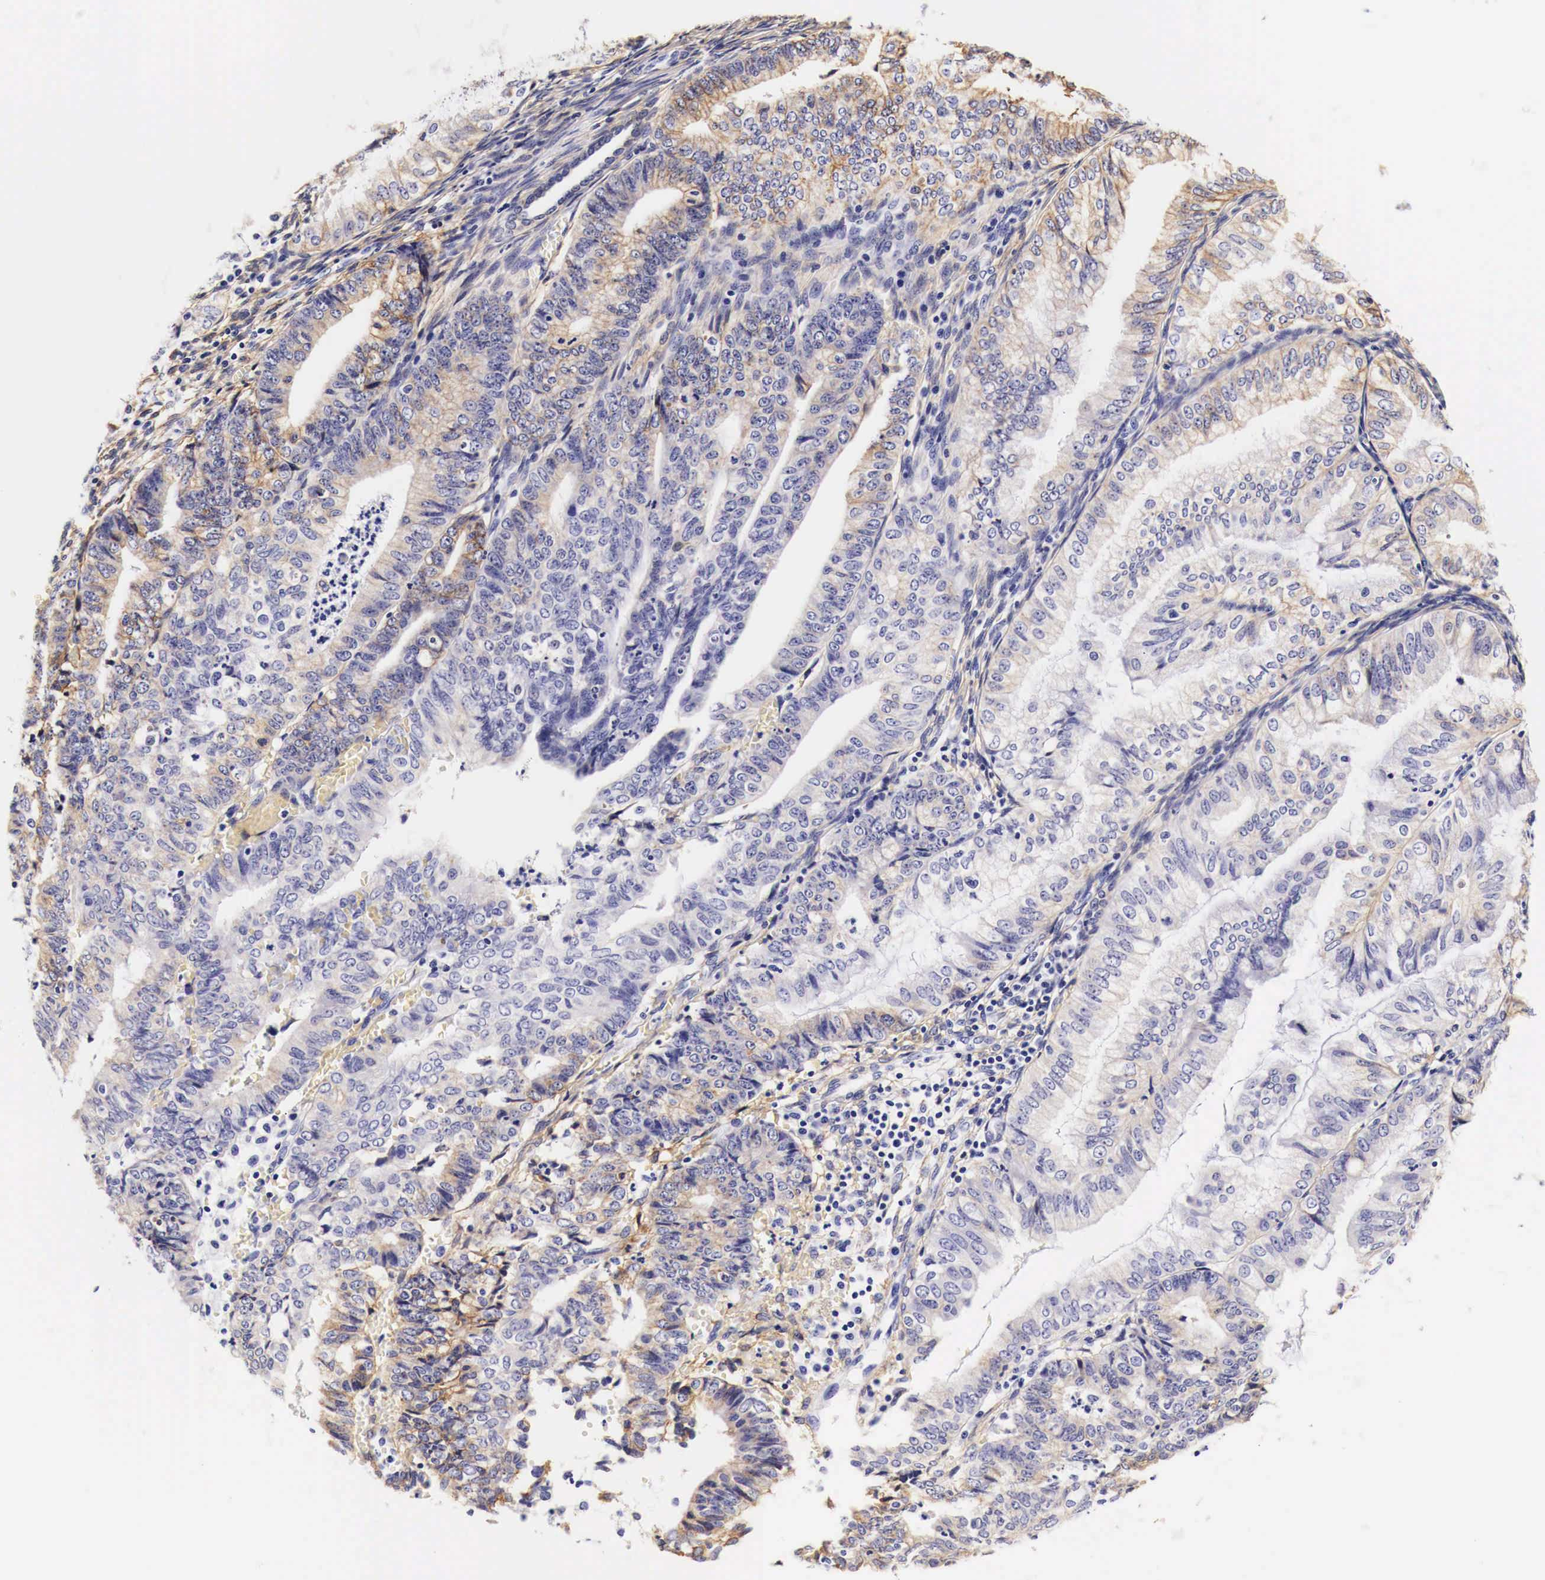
{"staining": {"intensity": "moderate", "quantity": "25%-75%", "location": "cytoplasmic/membranous"}, "tissue": "endometrial cancer", "cell_type": "Tumor cells", "image_type": "cancer", "snomed": [{"axis": "morphology", "description": "Adenocarcinoma, NOS"}, {"axis": "topography", "description": "Endometrium"}], "caption": "Moderate cytoplasmic/membranous positivity is seen in approximately 25%-75% of tumor cells in endometrial adenocarcinoma. (brown staining indicates protein expression, while blue staining denotes nuclei).", "gene": "EGFR", "patient": {"sex": "female", "age": 66}}